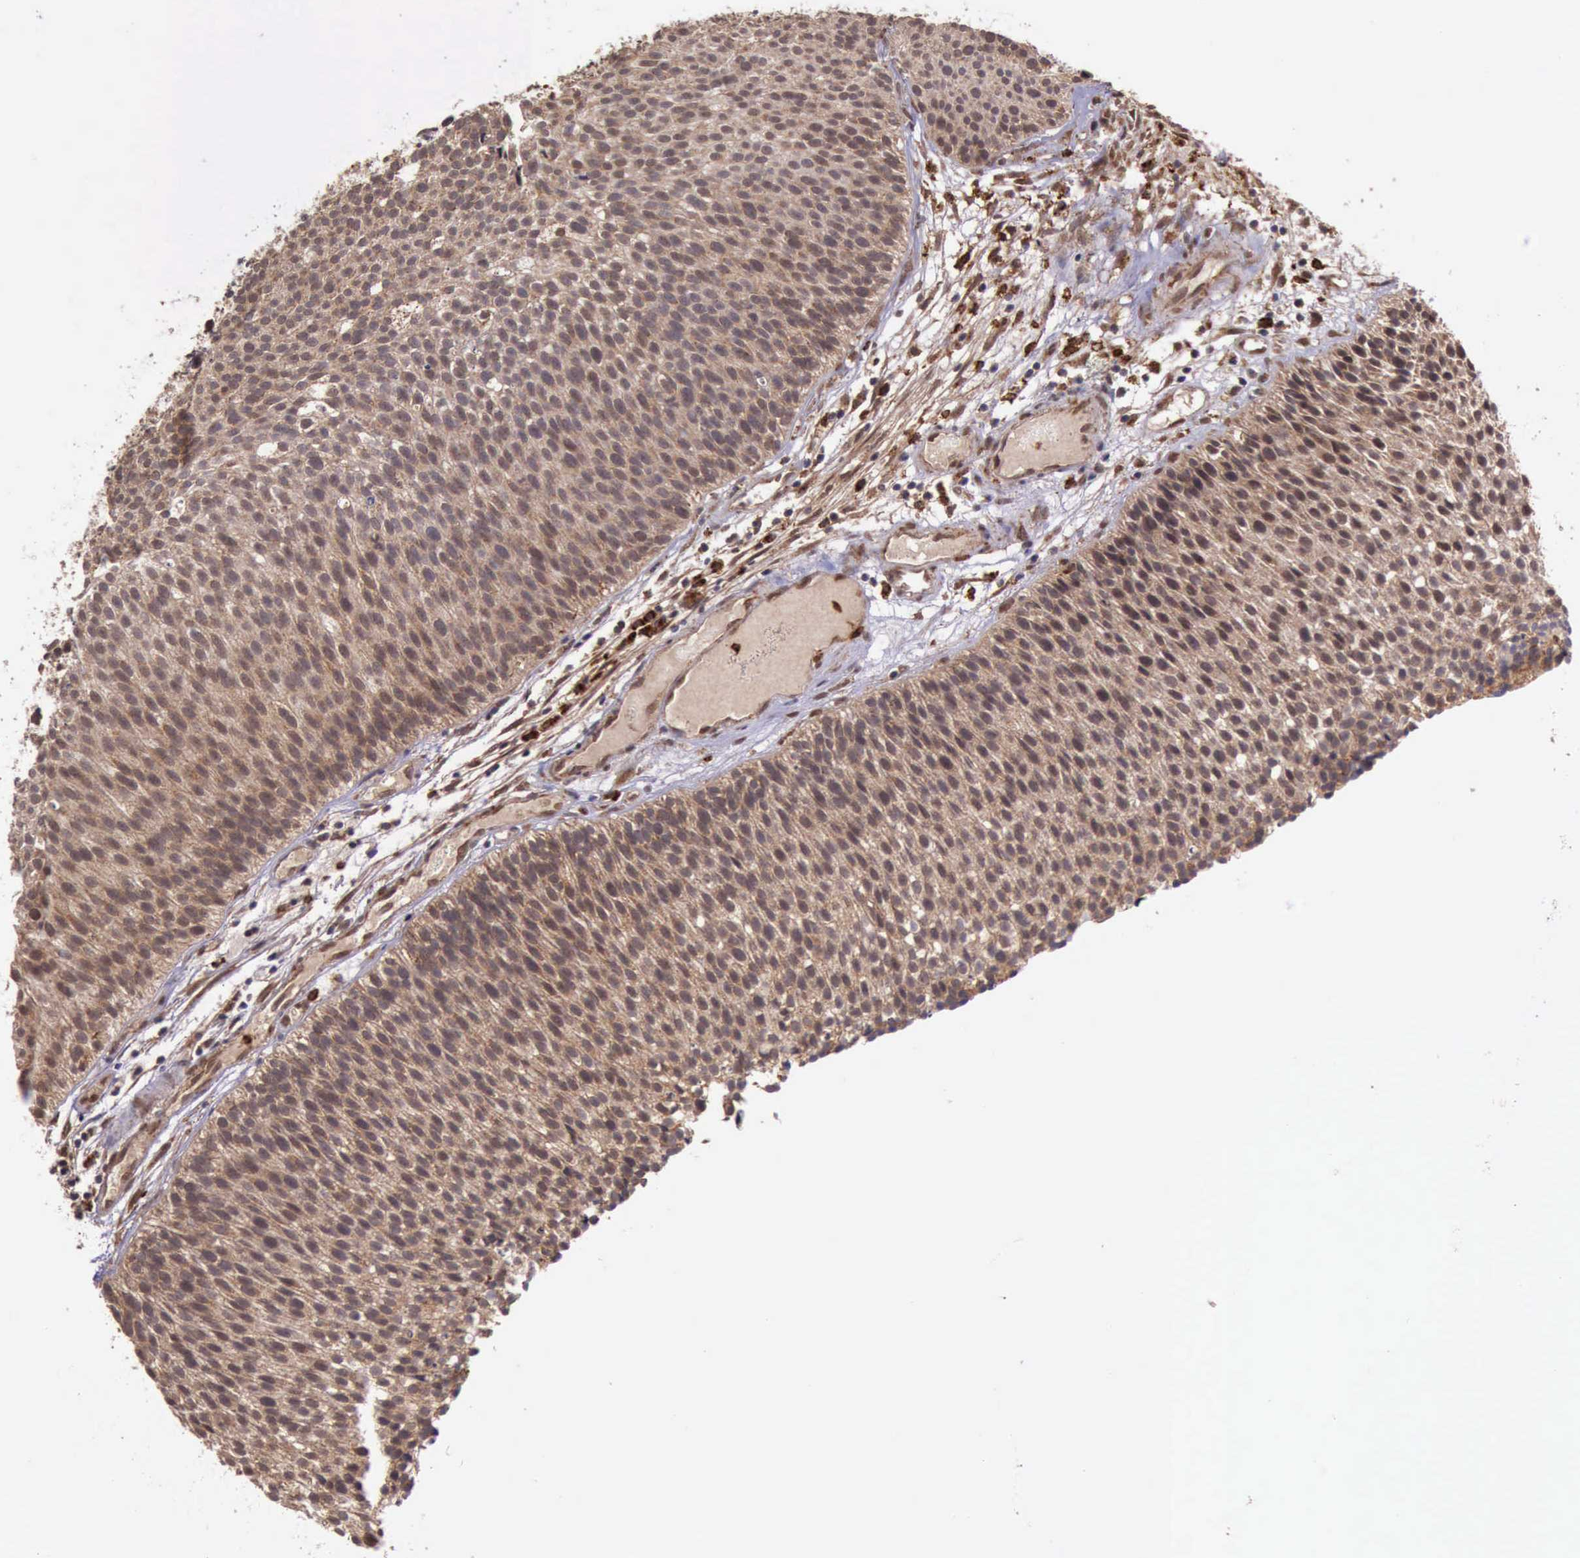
{"staining": {"intensity": "moderate", "quantity": ">75%", "location": "cytoplasmic/membranous"}, "tissue": "urothelial cancer", "cell_type": "Tumor cells", "image_type": "cancer", "snomed": [{"axis": "morphology", "description": "Urothelial carcinoma, Low grade"}, {"axis": "topography", "description": "Urinary bladder"}], "caption": "Human urothelial carcinoma (low-grade) stained with a protein marker shows moderate staining in tumor cells.", "gene": "ARMCX3", "patient": {"sex": "male", "age": 85}}